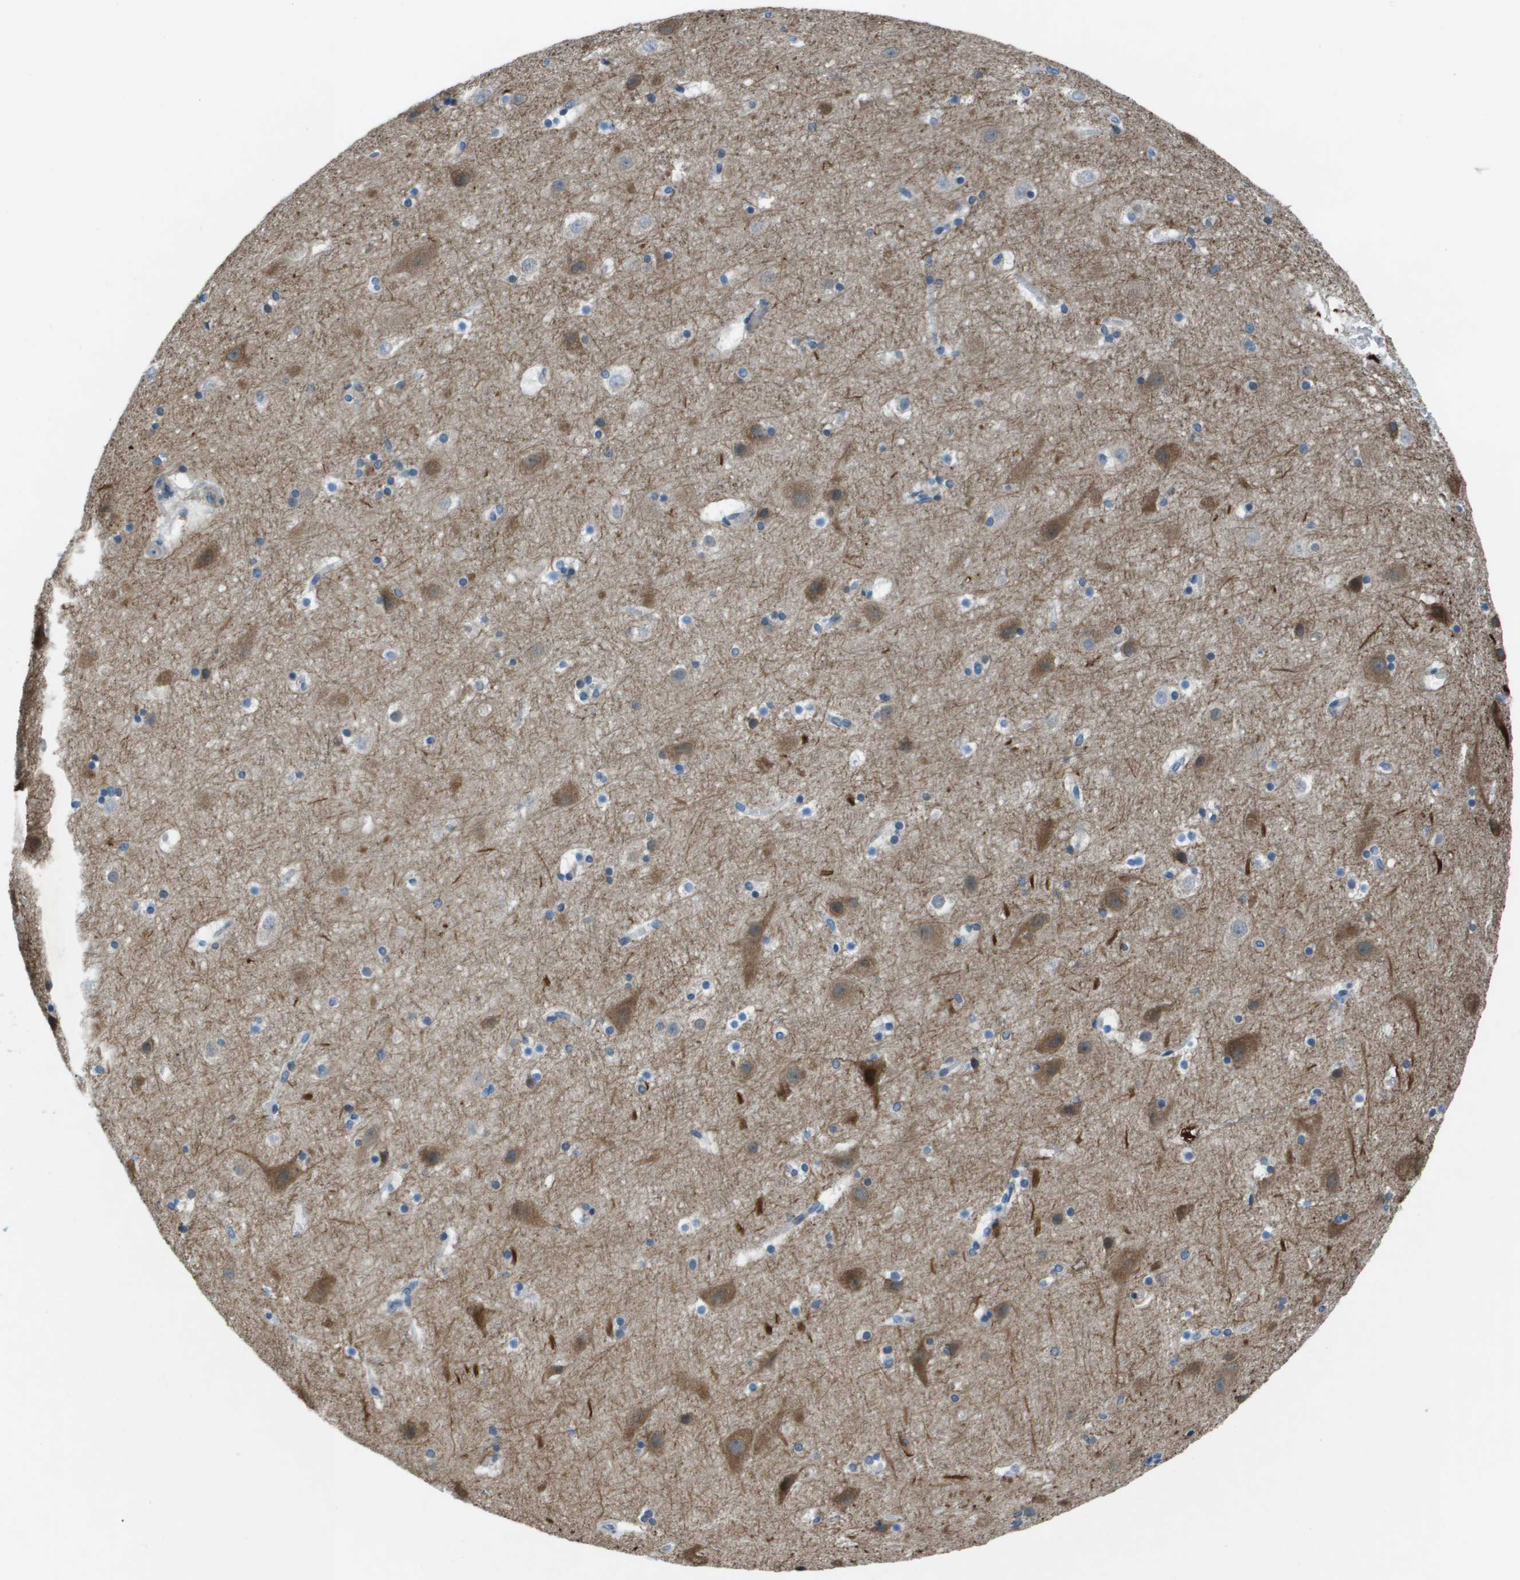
{"staining": {"intensity": "negative", "quantity": "none", "location": "none"}, "tissue": "cerebral cortex", "cell_type": "Endothelial cells", "image_type": "normal", "snomed": [{"axis": "morphology", "description": "Normal tissue, NOS"}, {"axis": "topography", "description": "Cerebral cortex"}], "caption": "Immunohistochemical staining of normal human cerebral cortex shows no significant positivity in endothelial cells.", "gene": "ARFGAP2", "patient": {"sex": "male", "age": 45}}